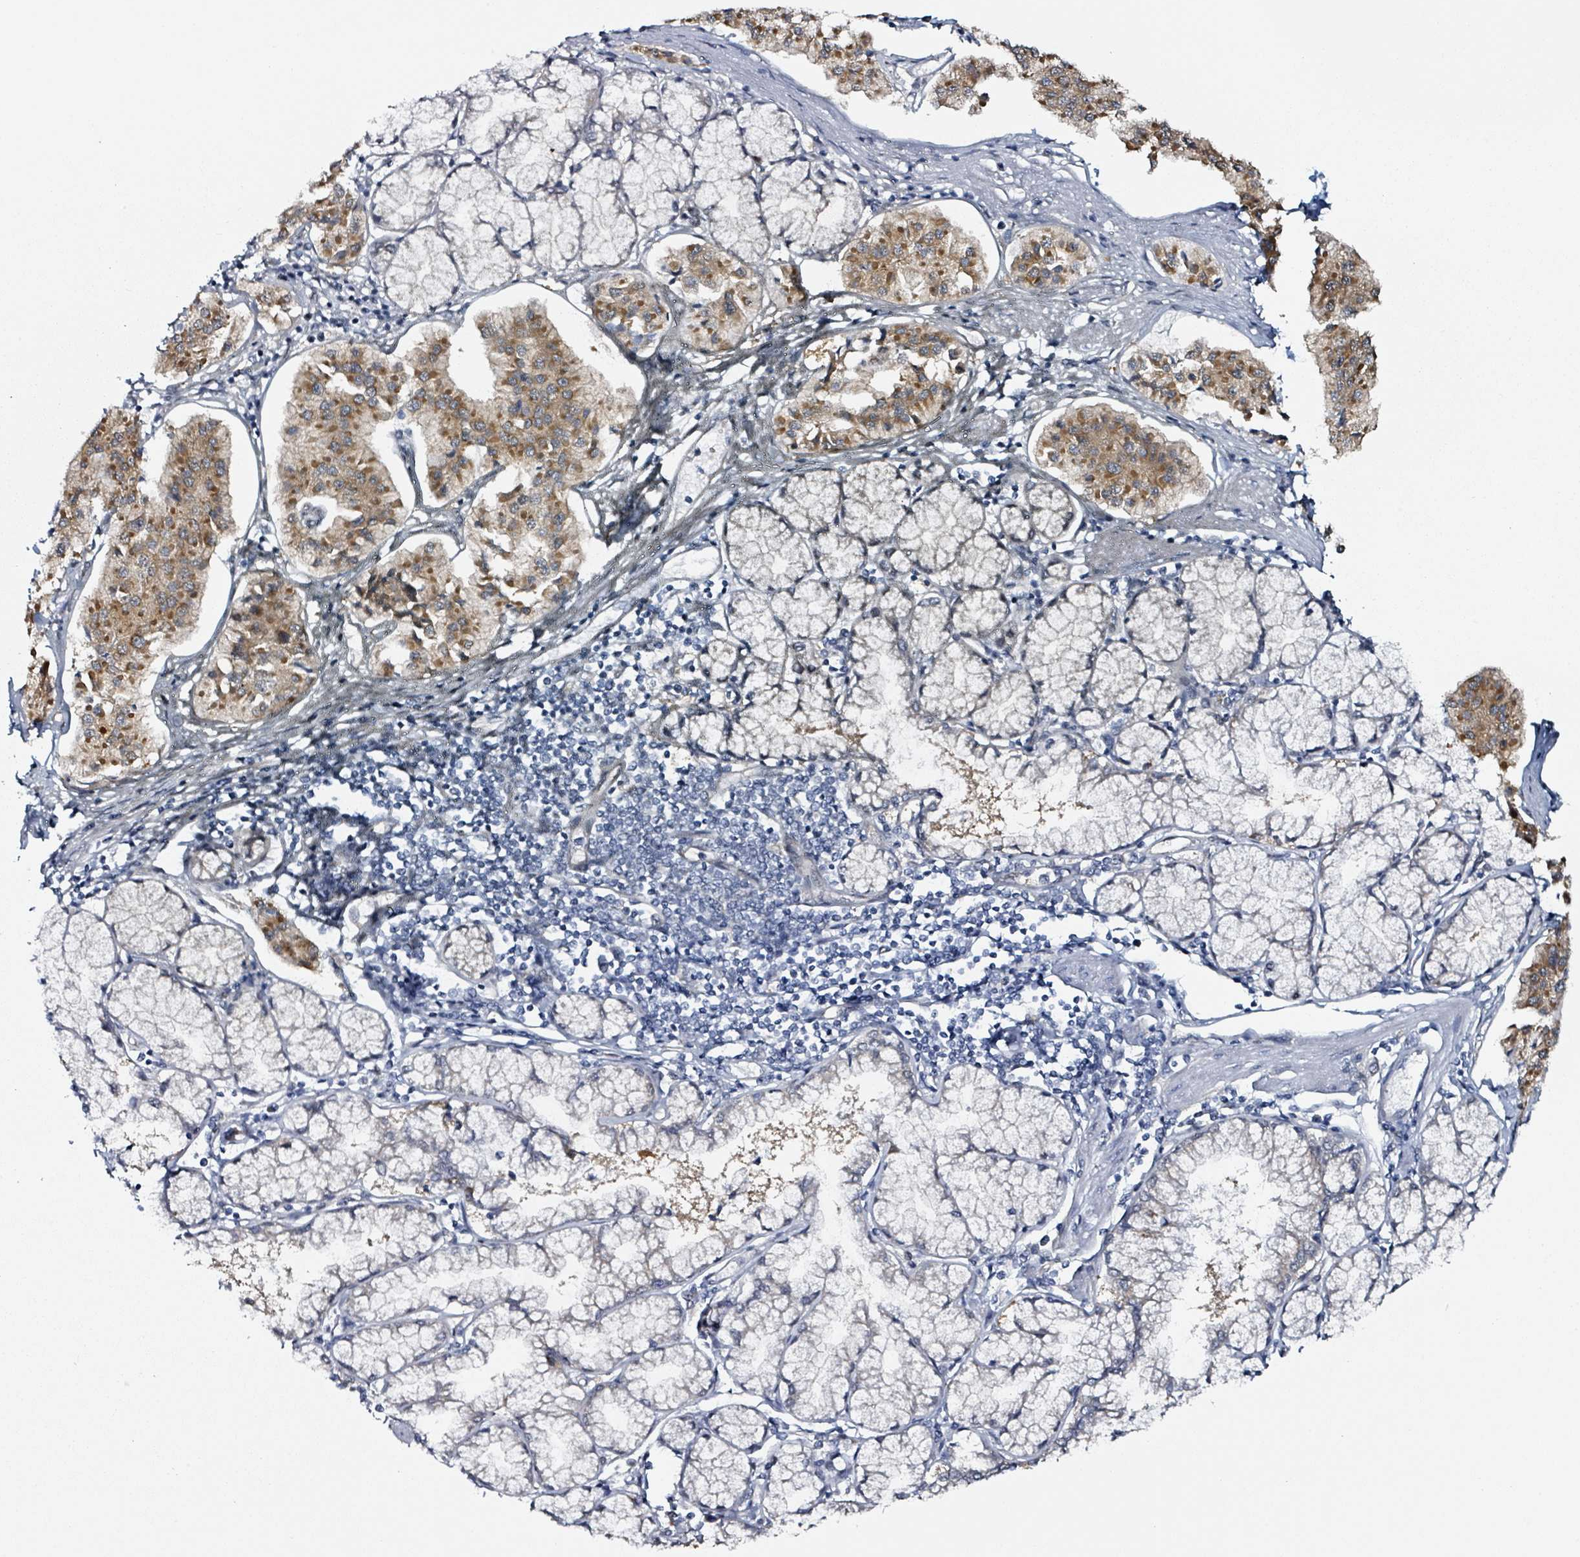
{"staining": {"intensity": "moderate", "quantity": ">75%", "location": "cytoplasmic/membranous"}, "tissue": "pancreatic cancer", "cell_type": "Tumor cells", "image_type": "cancer", "snomed": [{"axis": "morphology", "description": "Adenocarcinoma, NOS"}, {"axis": "topography", "description": "Pancreas"}], "caption": "Approximately >75% of tumor cells in adenocarcinoma (pancreatic) display moderate cytoplasmic/membranous protein staining as visualized by brown immunohistochemical staining.", "gene": "B3GAT3", "patient": {"sex": "female", "age": 50}}